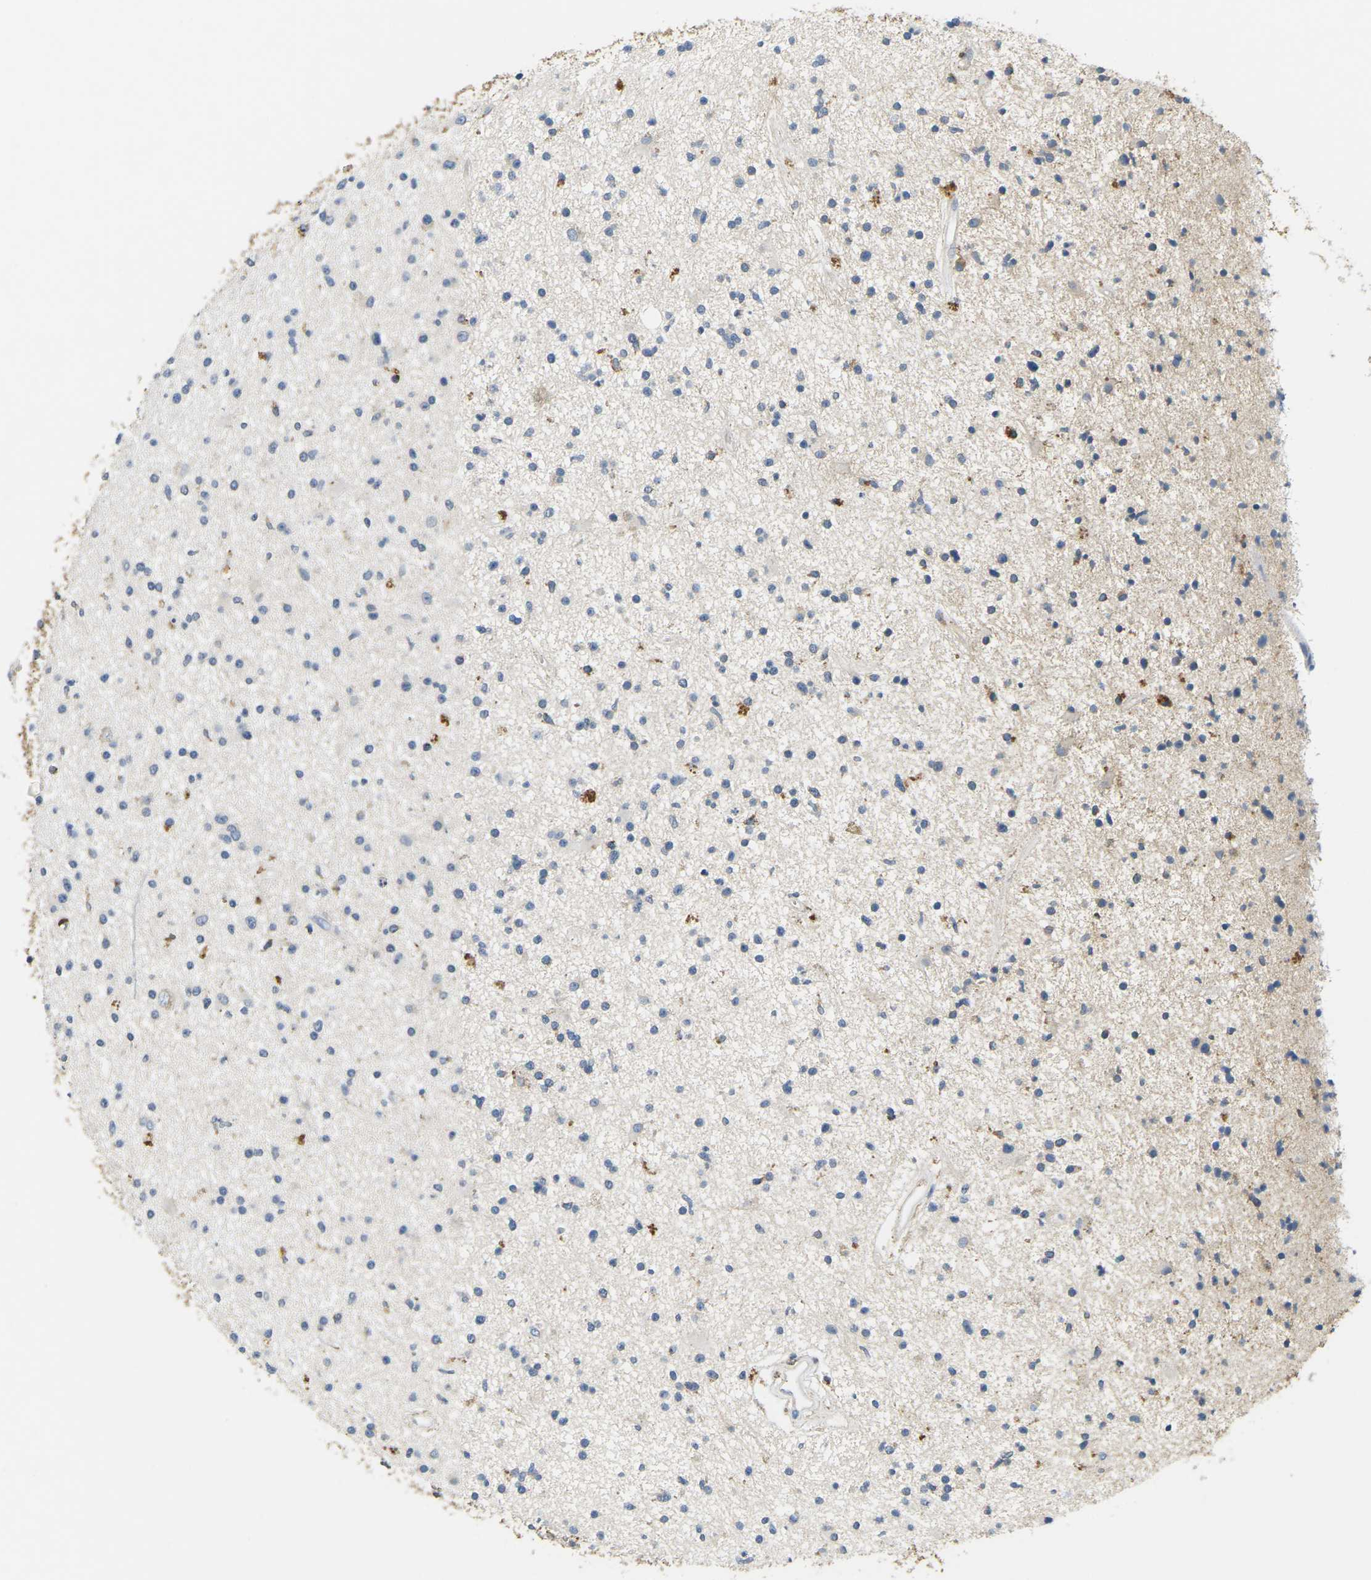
{"staining": {"intensity": "negative", "quantity": "none", "location": "none"}, "tissue": "glioma", "cell_type": "Tumor cells", "image_type": "cancer", "snomed": [{"axis": "morphology", "description": "Glioma, malignant, High grade"}, {"axis": "topography", "description": "Brain"}], "caption": "This photomicrograph is of high-grade glioma (malignant) stained with IHC to label a protein in brown with the nuclei are counter-stained blue. There is no staining in tumor cells.", "gene": "ADM", "patient": {"sex": "male", "age": 33}}